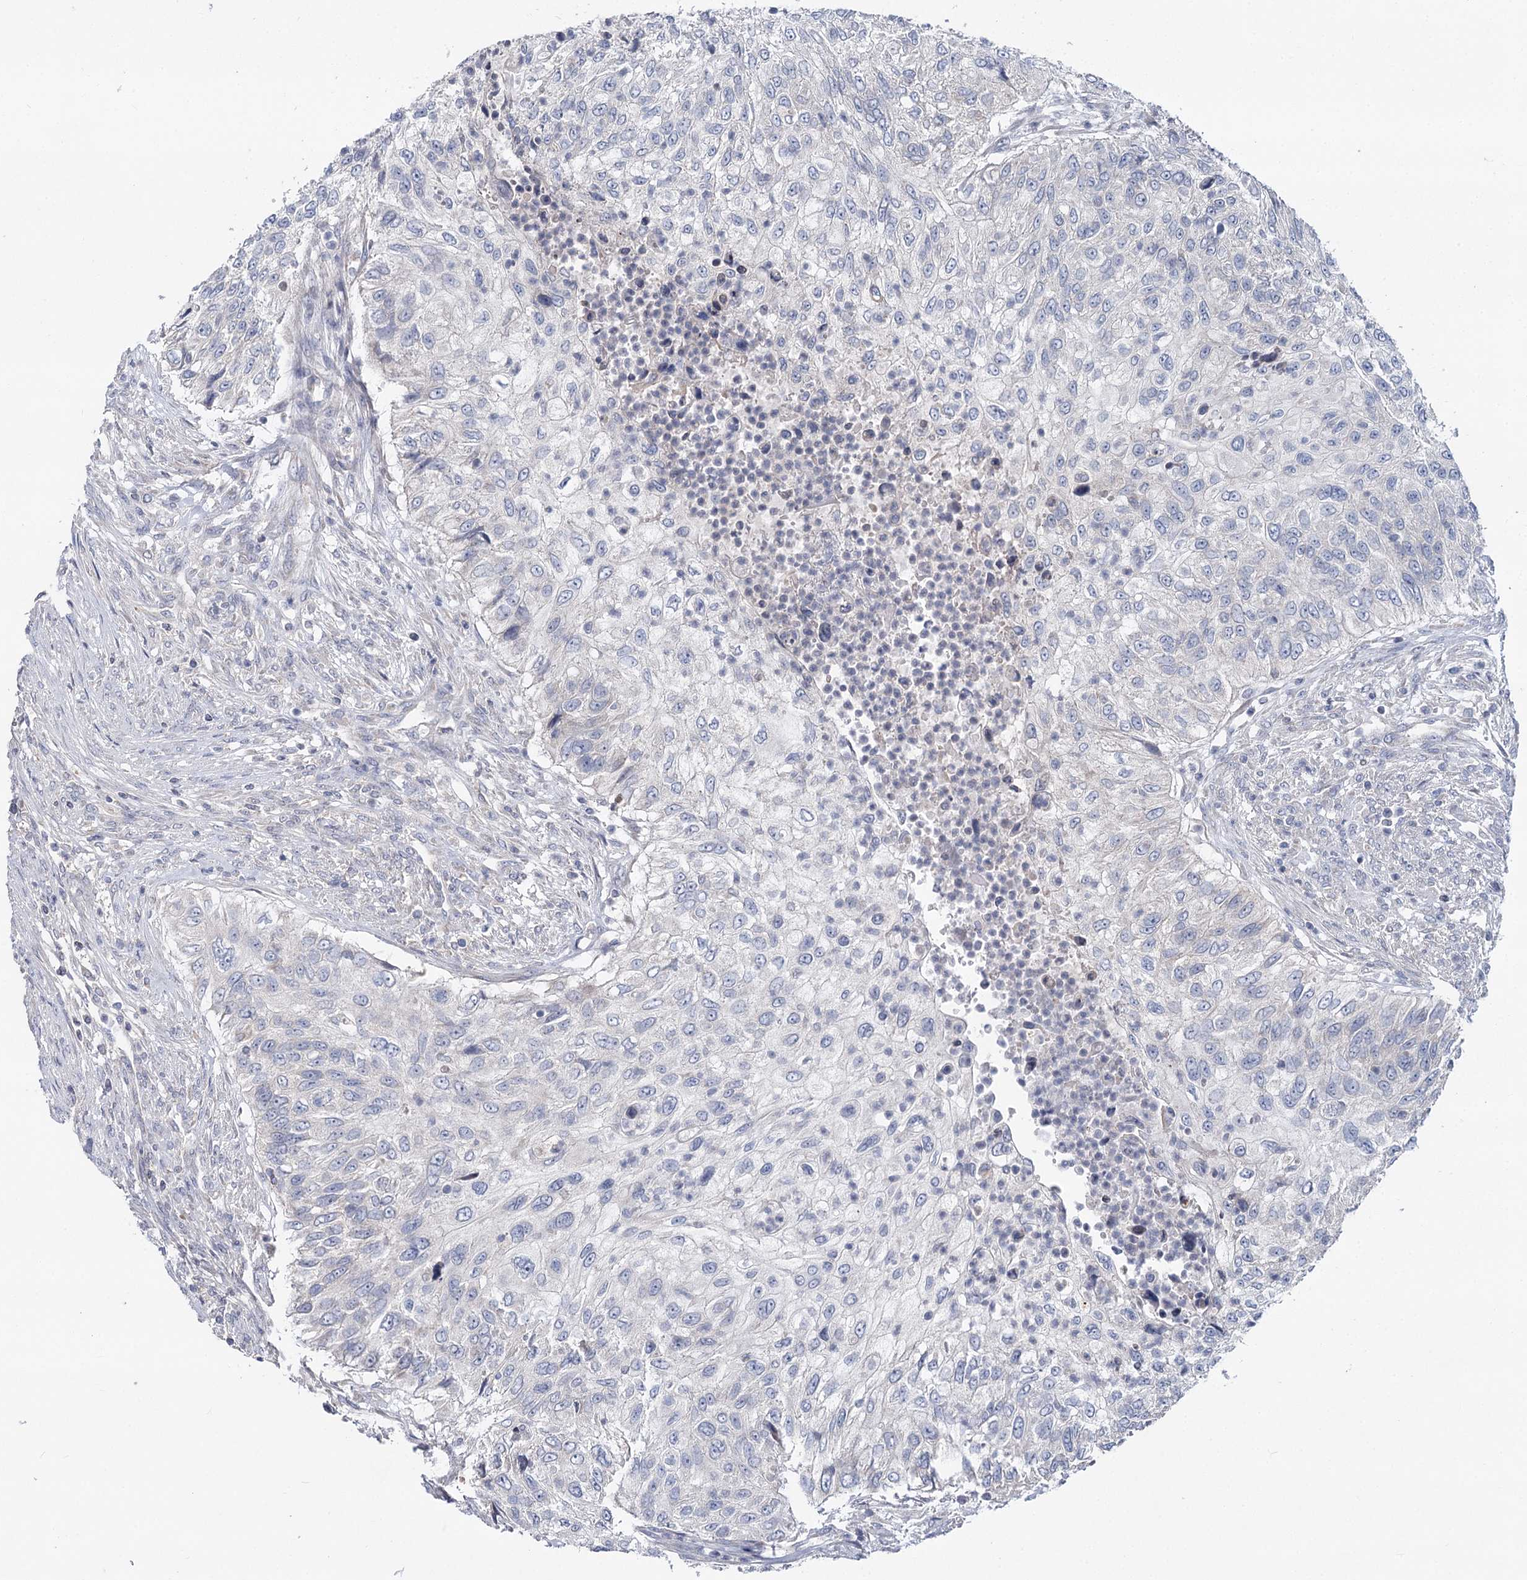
{"staining": {"intensity": "negative", "quantity": "none", "location": "none"}, "tissue": "urothelial cancer", "cell_type": "Tumor cells", "image_type": "cancer", "snomed": [{"axis": "morphology", "description": "Urothelial carcinoma, High grade"}, {"axis": "topography", "description": "Urinary bladder"}], "caption": "Human high-grade urothelial carcinoma stained for a protein using immunohistochemistry shows no positivity in tumor cells.", "gene": "PTGR1", "patient": {"sex": "female", "age": 60}}